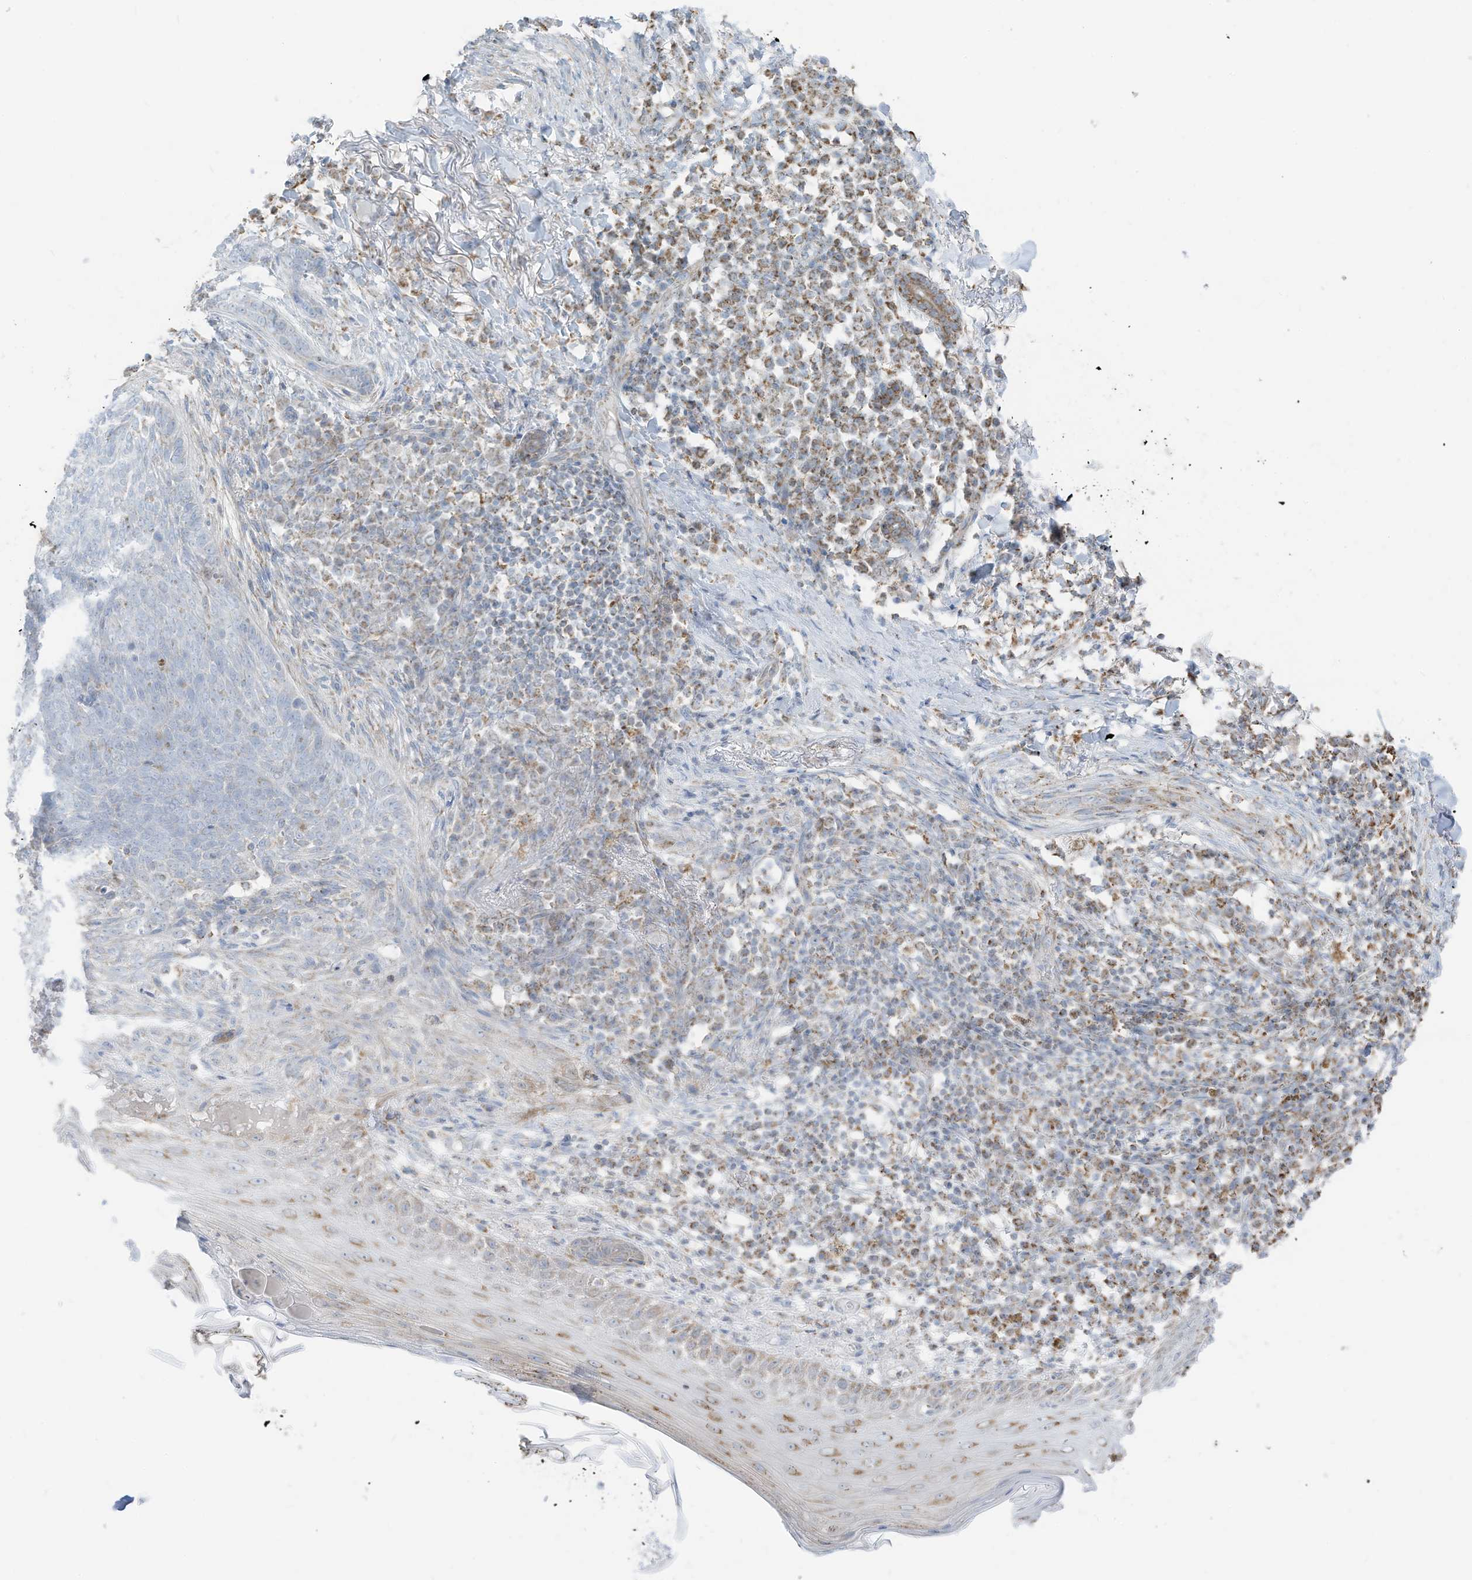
{"staining": {"intensity": "negative", "quantity": "none", "location": "none"}, "tissue": "skin cancer", "cell_type": "Tumor cells", "image_type": "cancer", "snomed": [{"axis": "morphology", "description": "Basal cell carcinoma"}, {"axis": "topography", "description": "Skin"}], "caption": "There is no significant positivity in tumor cells of skin basal cell carcinoma.", "gene": "ETHE1", "patient": {"sex": "male", "age": 85}}